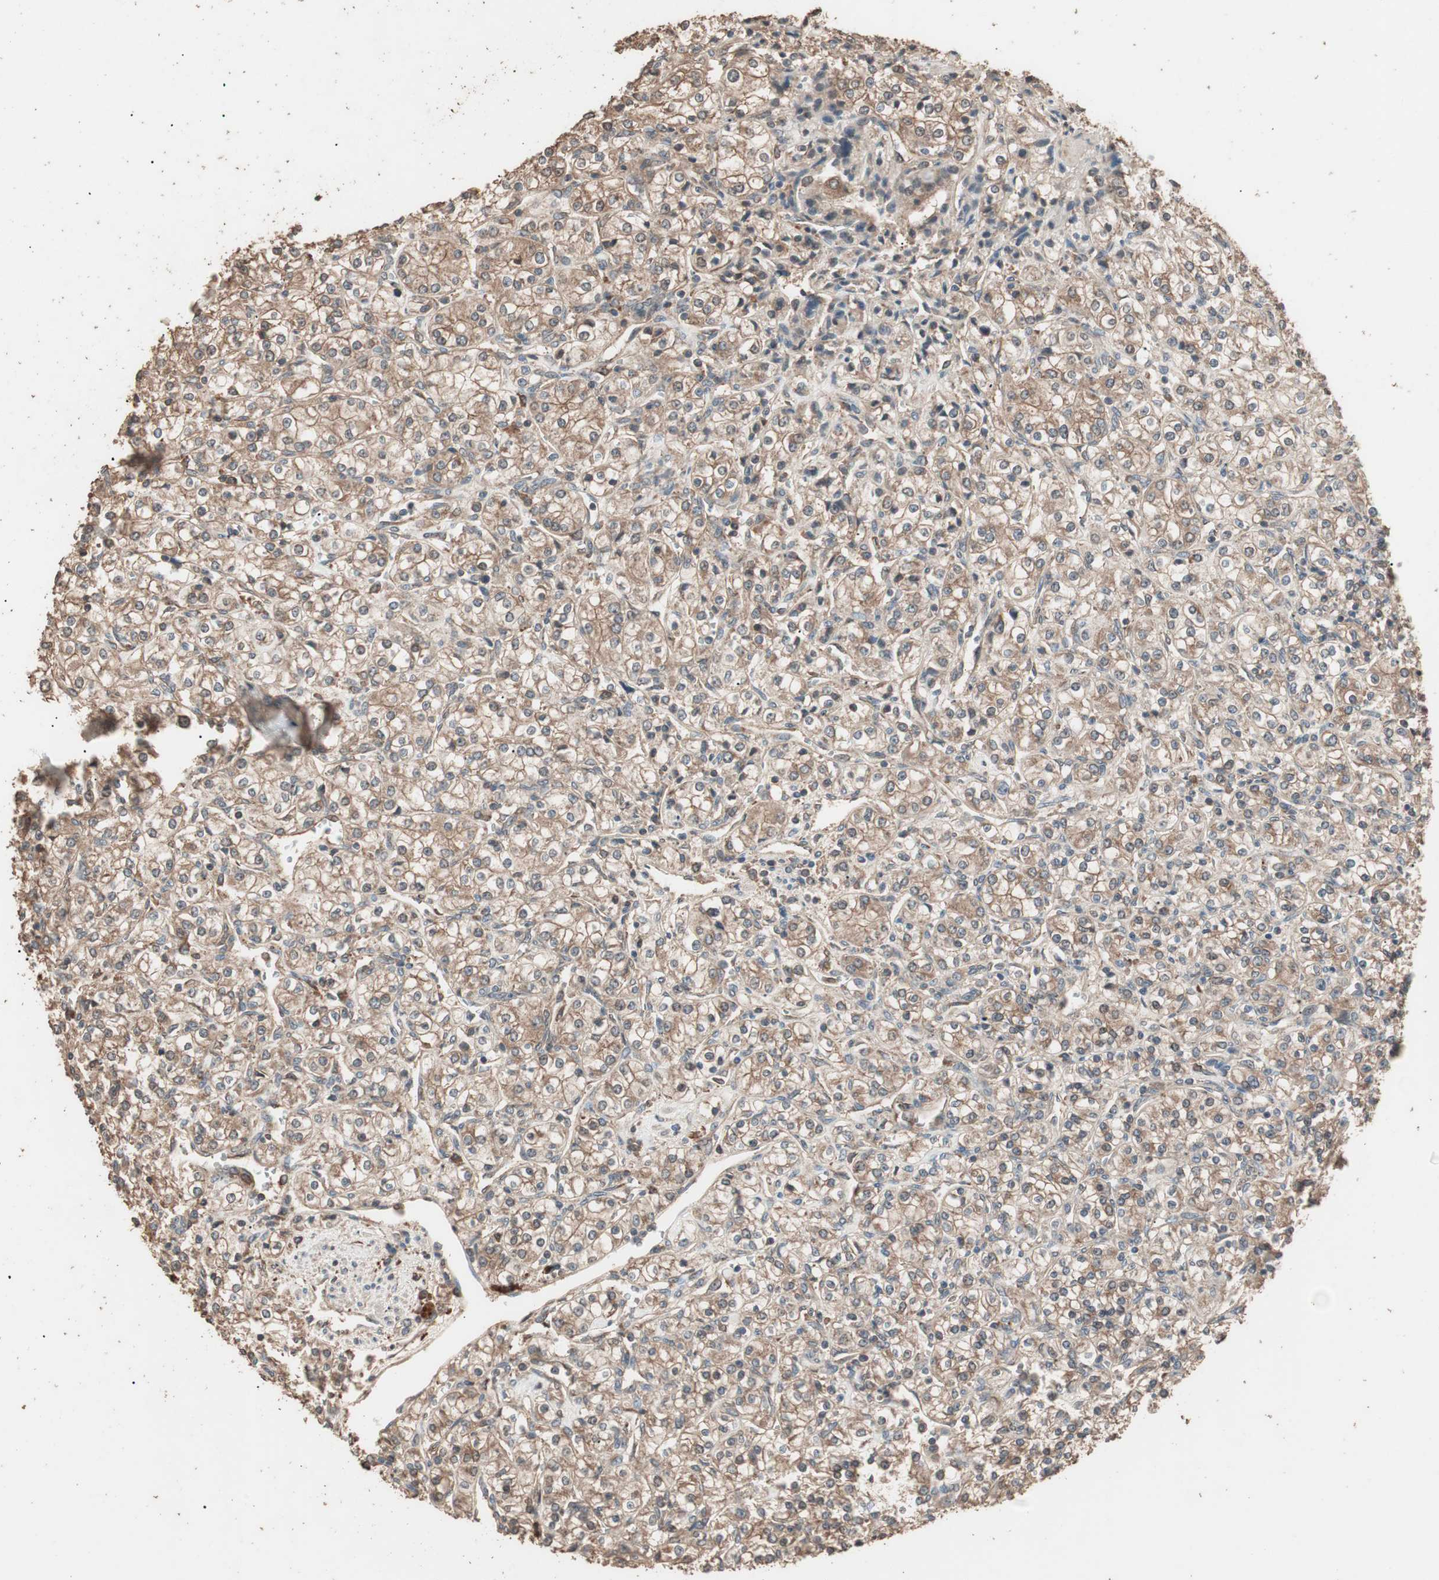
{"staining": {"intensity": "moderate", "quantity": ">75%", "location": "cytoplasmic/membranous"}, "tissue": "renal cancer", "cell_type": "Tumor cells", "image_type": "cancer", "snomed": [{"axis": "morphology", "description": "Adenocarcinoma, NOS"}, {"axis": "topography", "description": "Kidney"}], "caption": "DAB (3,3'-diaminobenzidine) immunohistochemical staining of renal cancer displays moderate cytoplasmic/membranous protein positivity in about >75% of tumor cells.", "gene": "CCN4", "patient": {"sex": "male", "age": 77}}